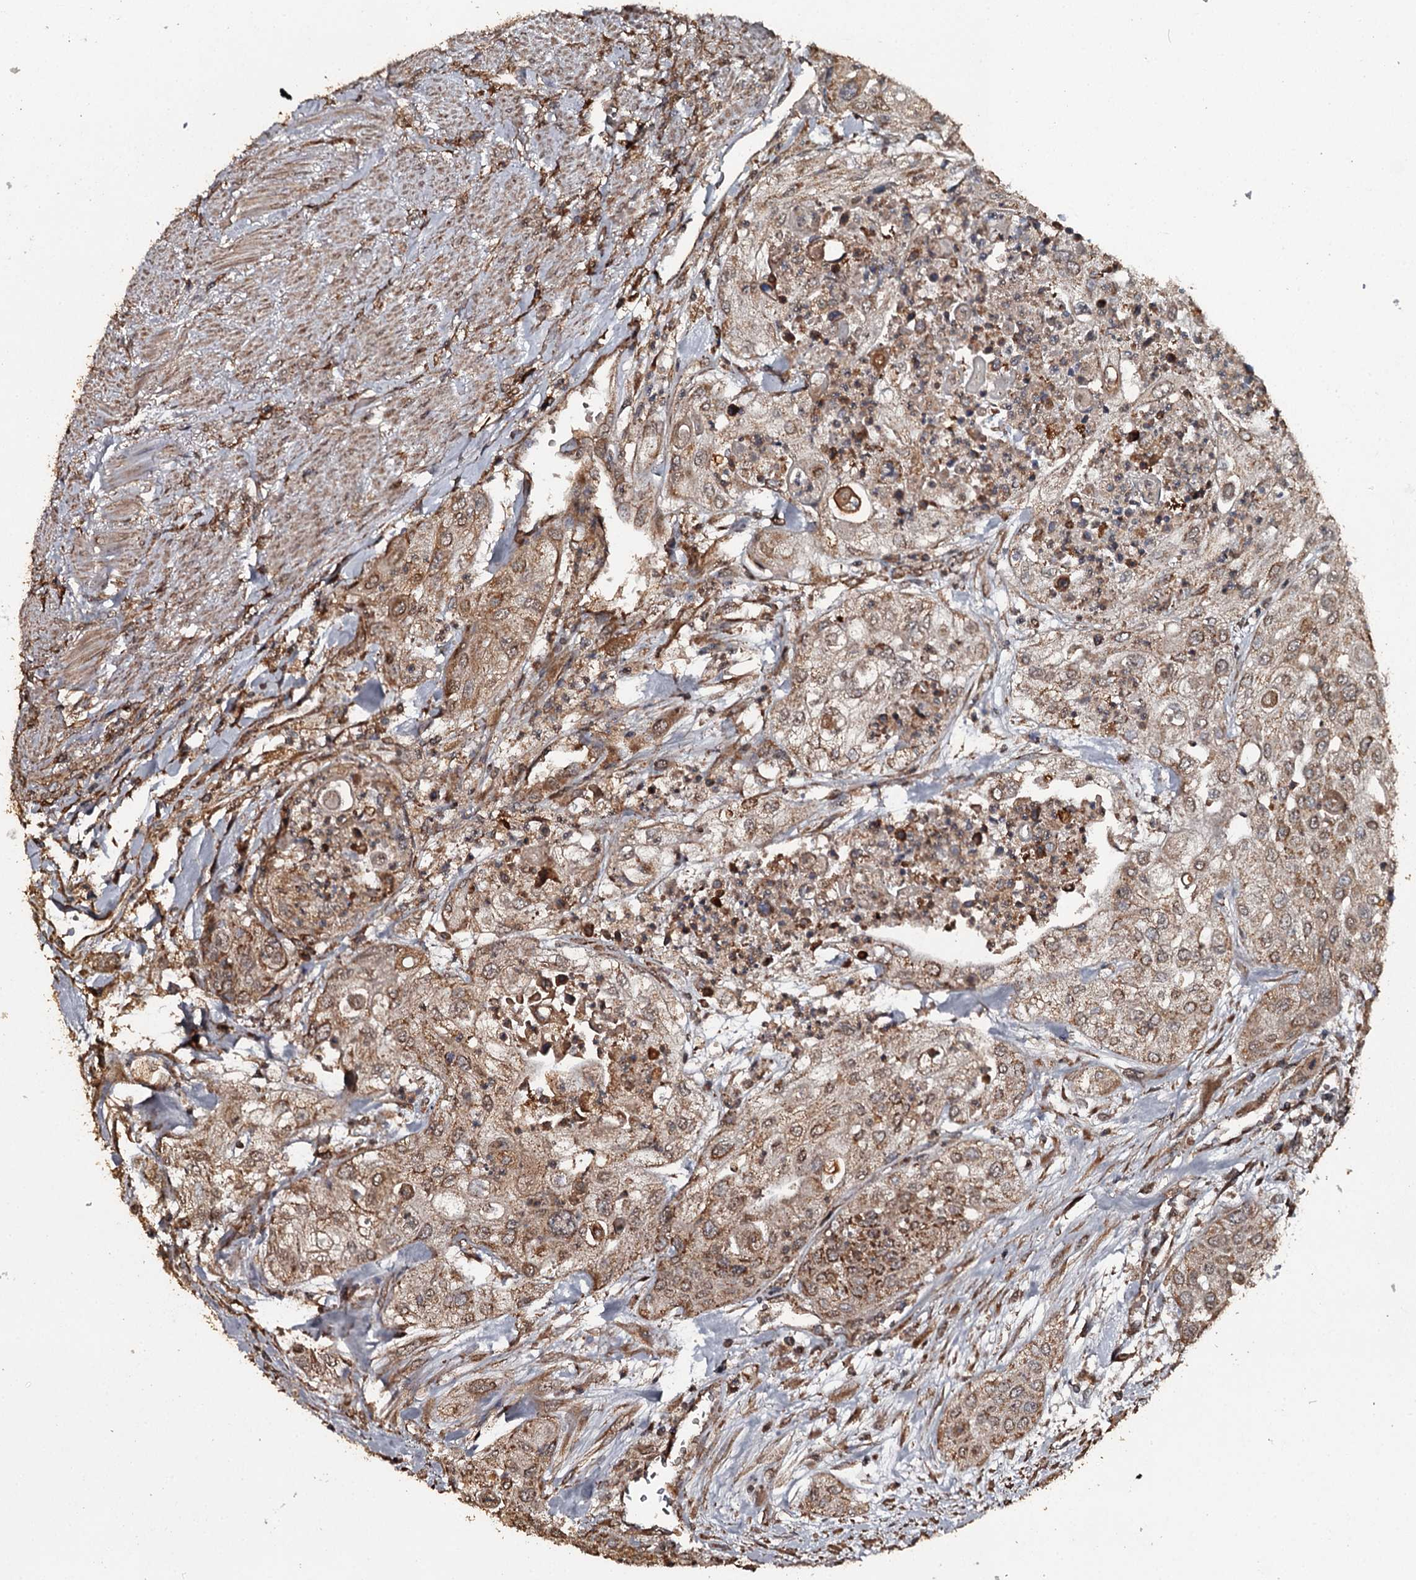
{"staining": {"intensity": "moderate", "quantity": ">75%", "location": "cytoplasmic/membranous"}, "tissue": "urothelial cancer", "cell_type": "Tumor cells", "image_type": "cancer", "snomed": [{"axis": "morphology", "description": "Urothelial carcinoma, High grade"}, {"axis": "topography", "description": "Urinary bladder"}], "caption": "A brown stain highlights moderate cytoplasmic/membranous expression of a protein in human high-grade urothelial carcinoma tumor cells.", "gene": "WIPI1", "patient": {"sex": "female", "age": 79}}